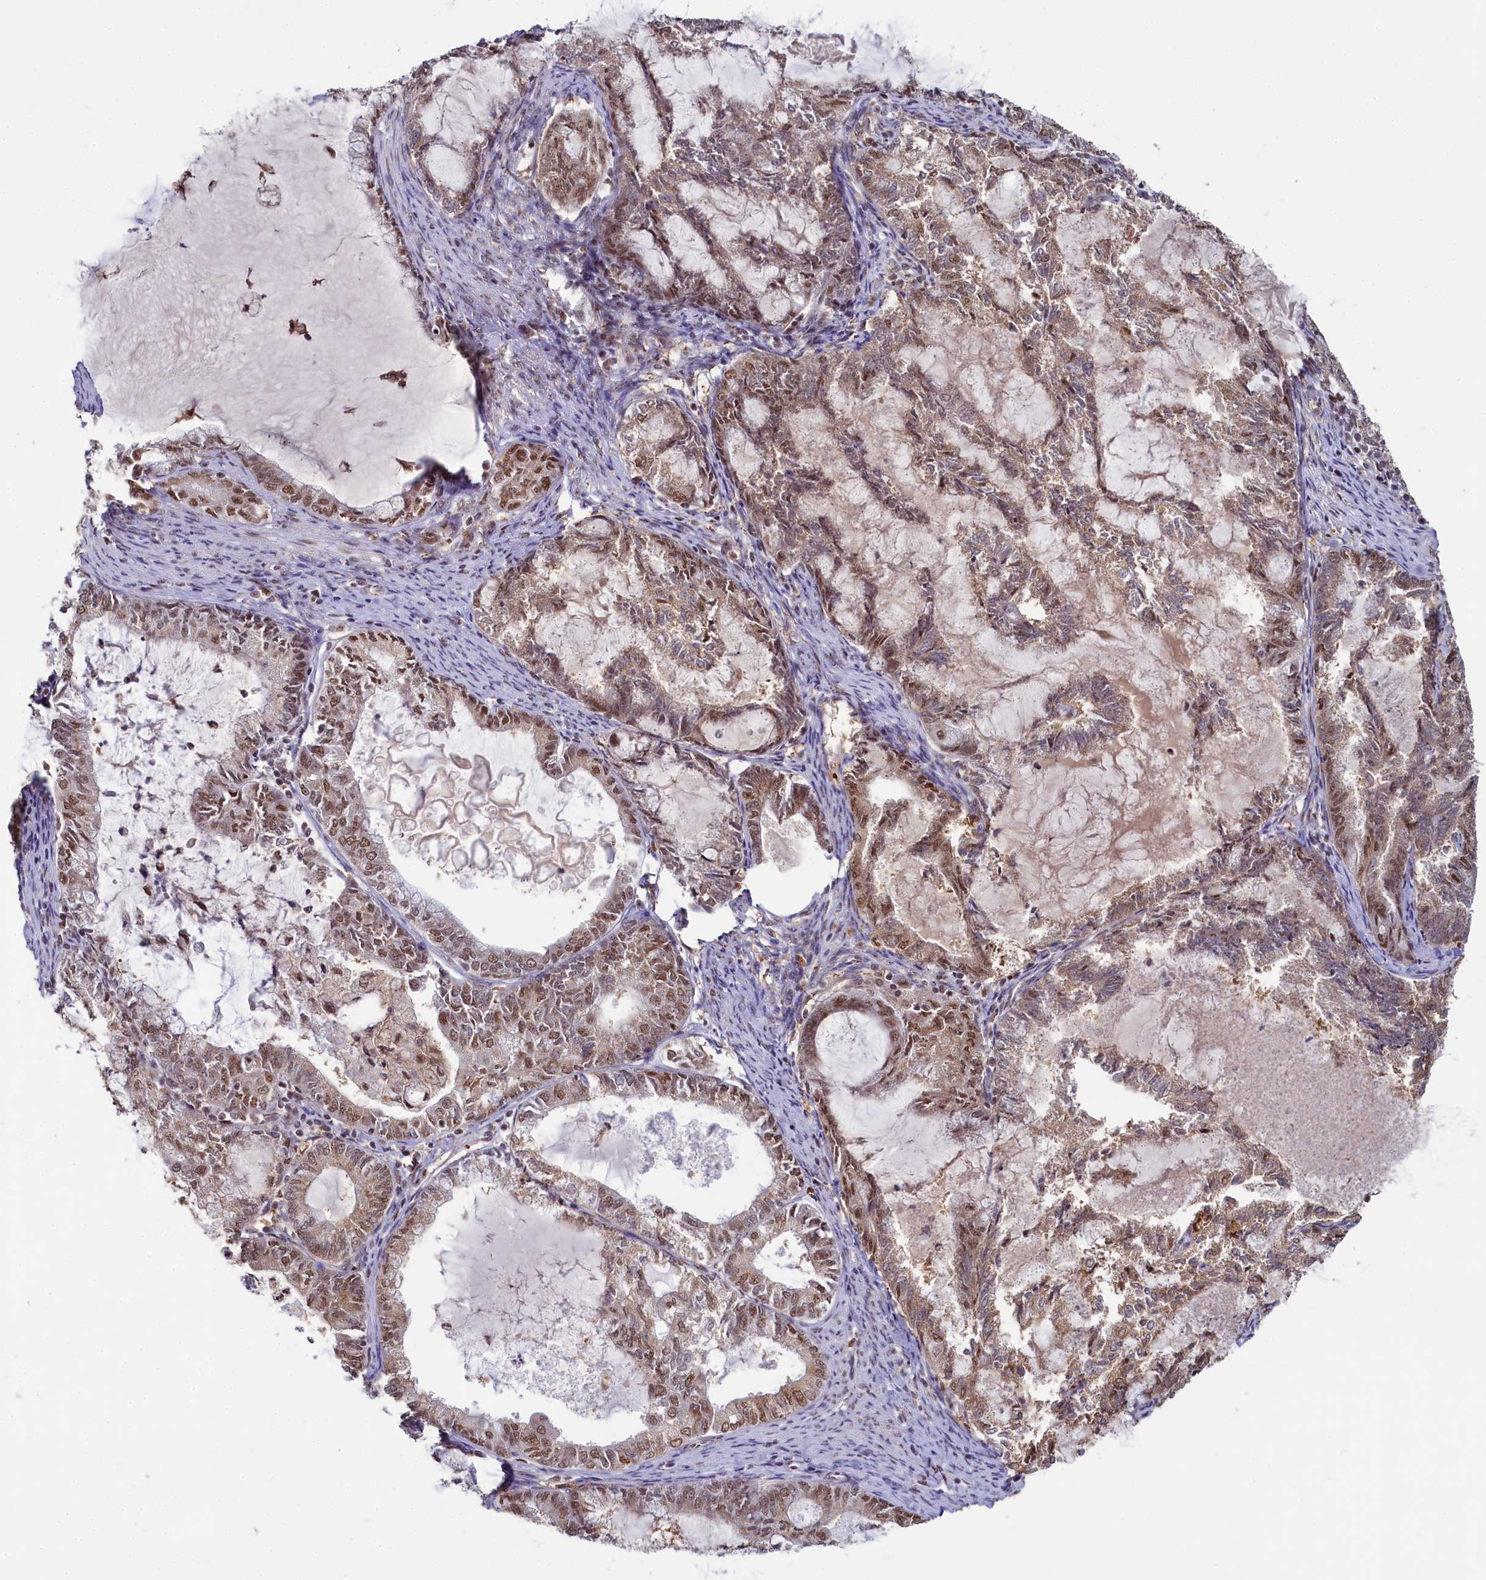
{"staining": {"intensity": "moderate", "quantity": ">75%", "location": "cytoplasmic/membranous,nuclear"}, "tissue": "endometrial cancer", "cell_type": "Tumor cells", "image_type": "cancer", "snomed": [{"axis": "morphology", "description": "Adenocarcinoma, NOS"}, {"axis": "topography", "description": "Endometrium"}], "caption": "Protein positivity by IHC shows moderate cytoplasmic/membranous and nuclear expression in approximately >75% of tumor cells in endometrial cancer. (DAB (3,3'-diaminobenzidine) = brown stain, brightfield microscopy at high magnification).", "gene": "PPHLN1", "patient": {"sex": "female", "age": 86}}